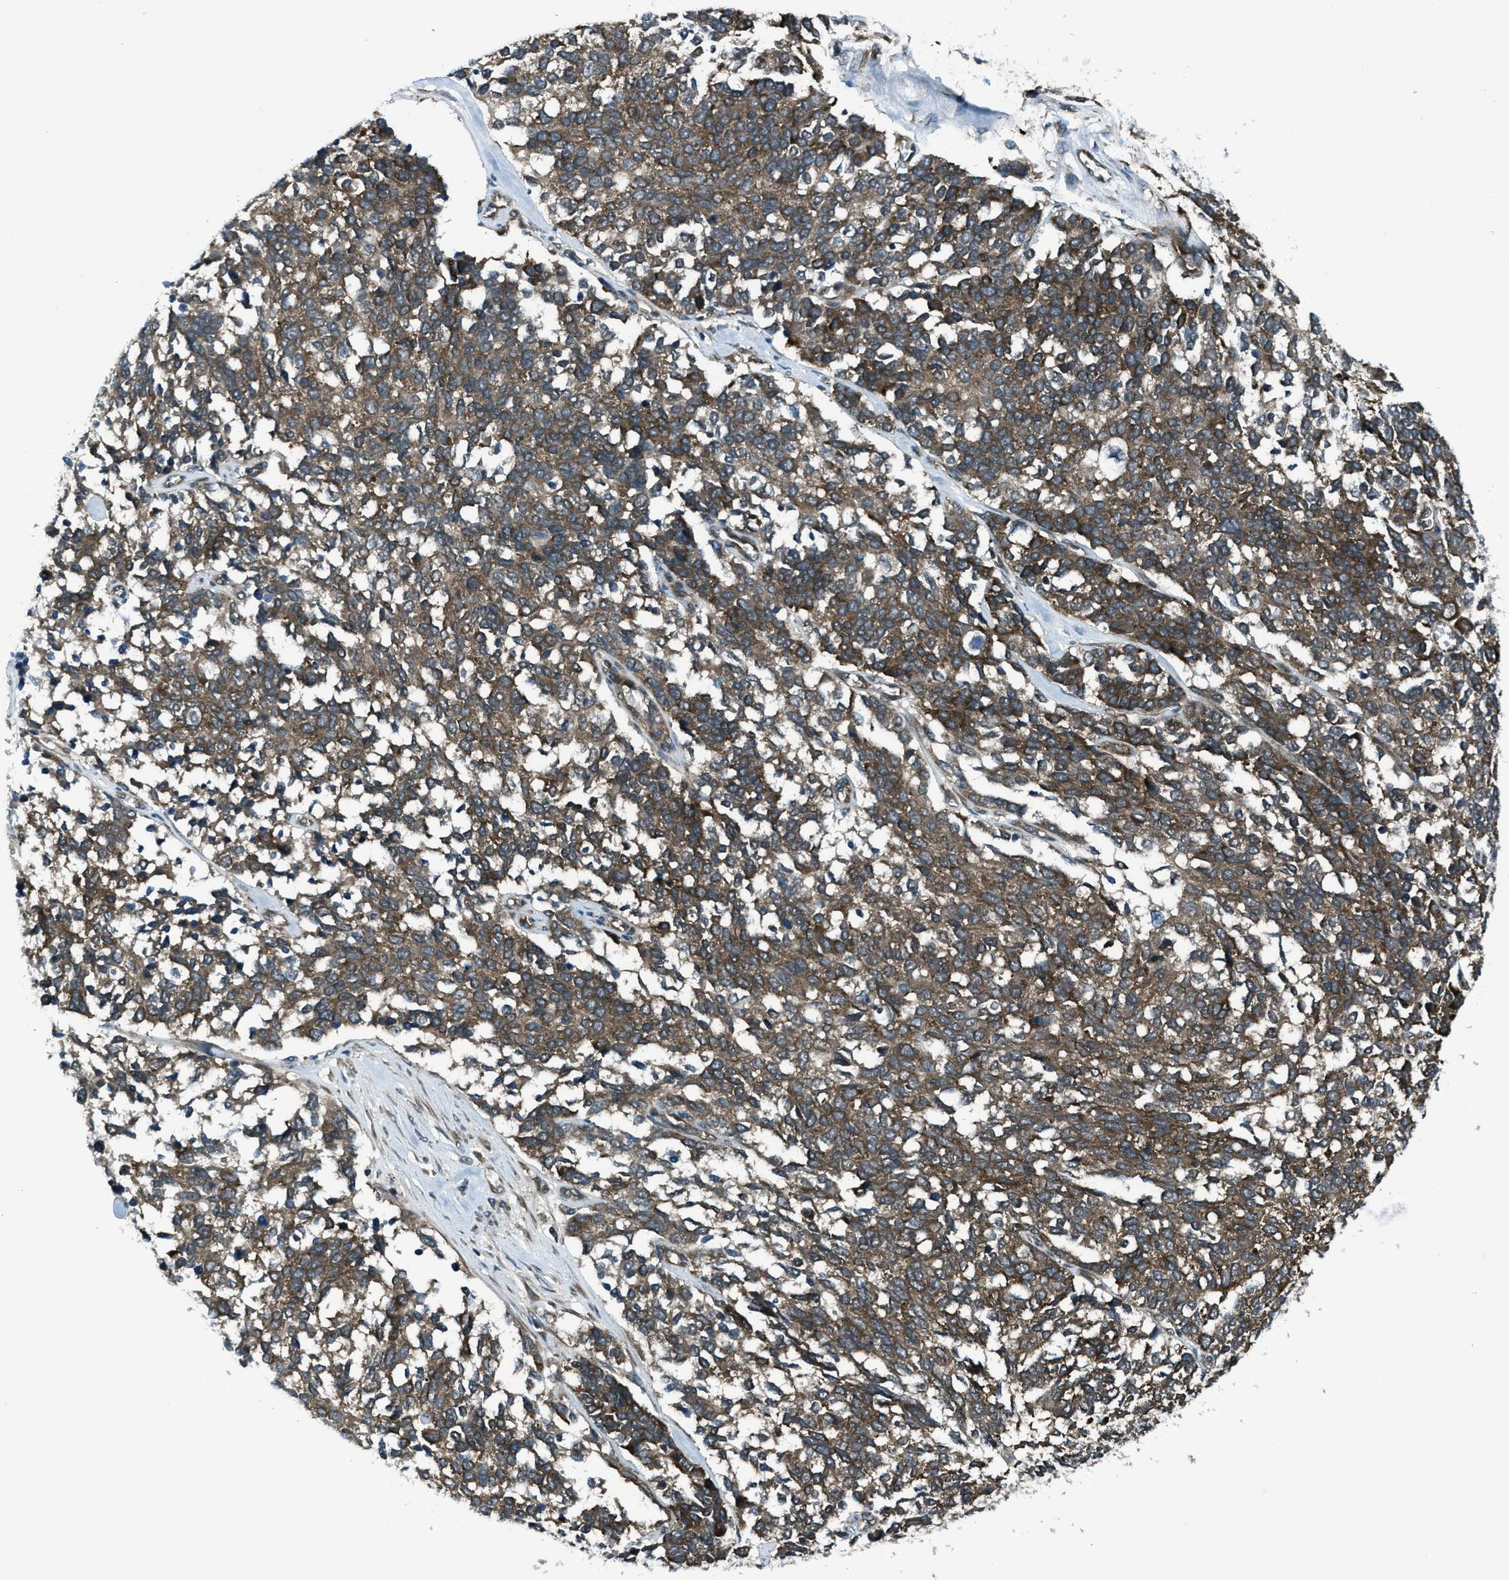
{"staining": {"intensity": "moderate", "quantity": ">75%", "location": "cytoplasmic/membranous"}, "tissue": "ovarian cancer", "cell_type": "Tumor cells", "image_type": "cancer", "snomed": [{"axis": "morphology", "description": "Cystadenocarcinoma, serous, NOS"}, {"axis": "topography", "description": "Ovary"}], "caption": "An immunohistochemistry (IHC) micrograph of tumor tissue is shown. Protein staining in brown labels moderate cytoplasmic/membranous positivity in ovarian serous cystadenocarcinoma within tumor cells.", "gene": "ASAP2", "patient": {"sex": "female", "age": 44}}